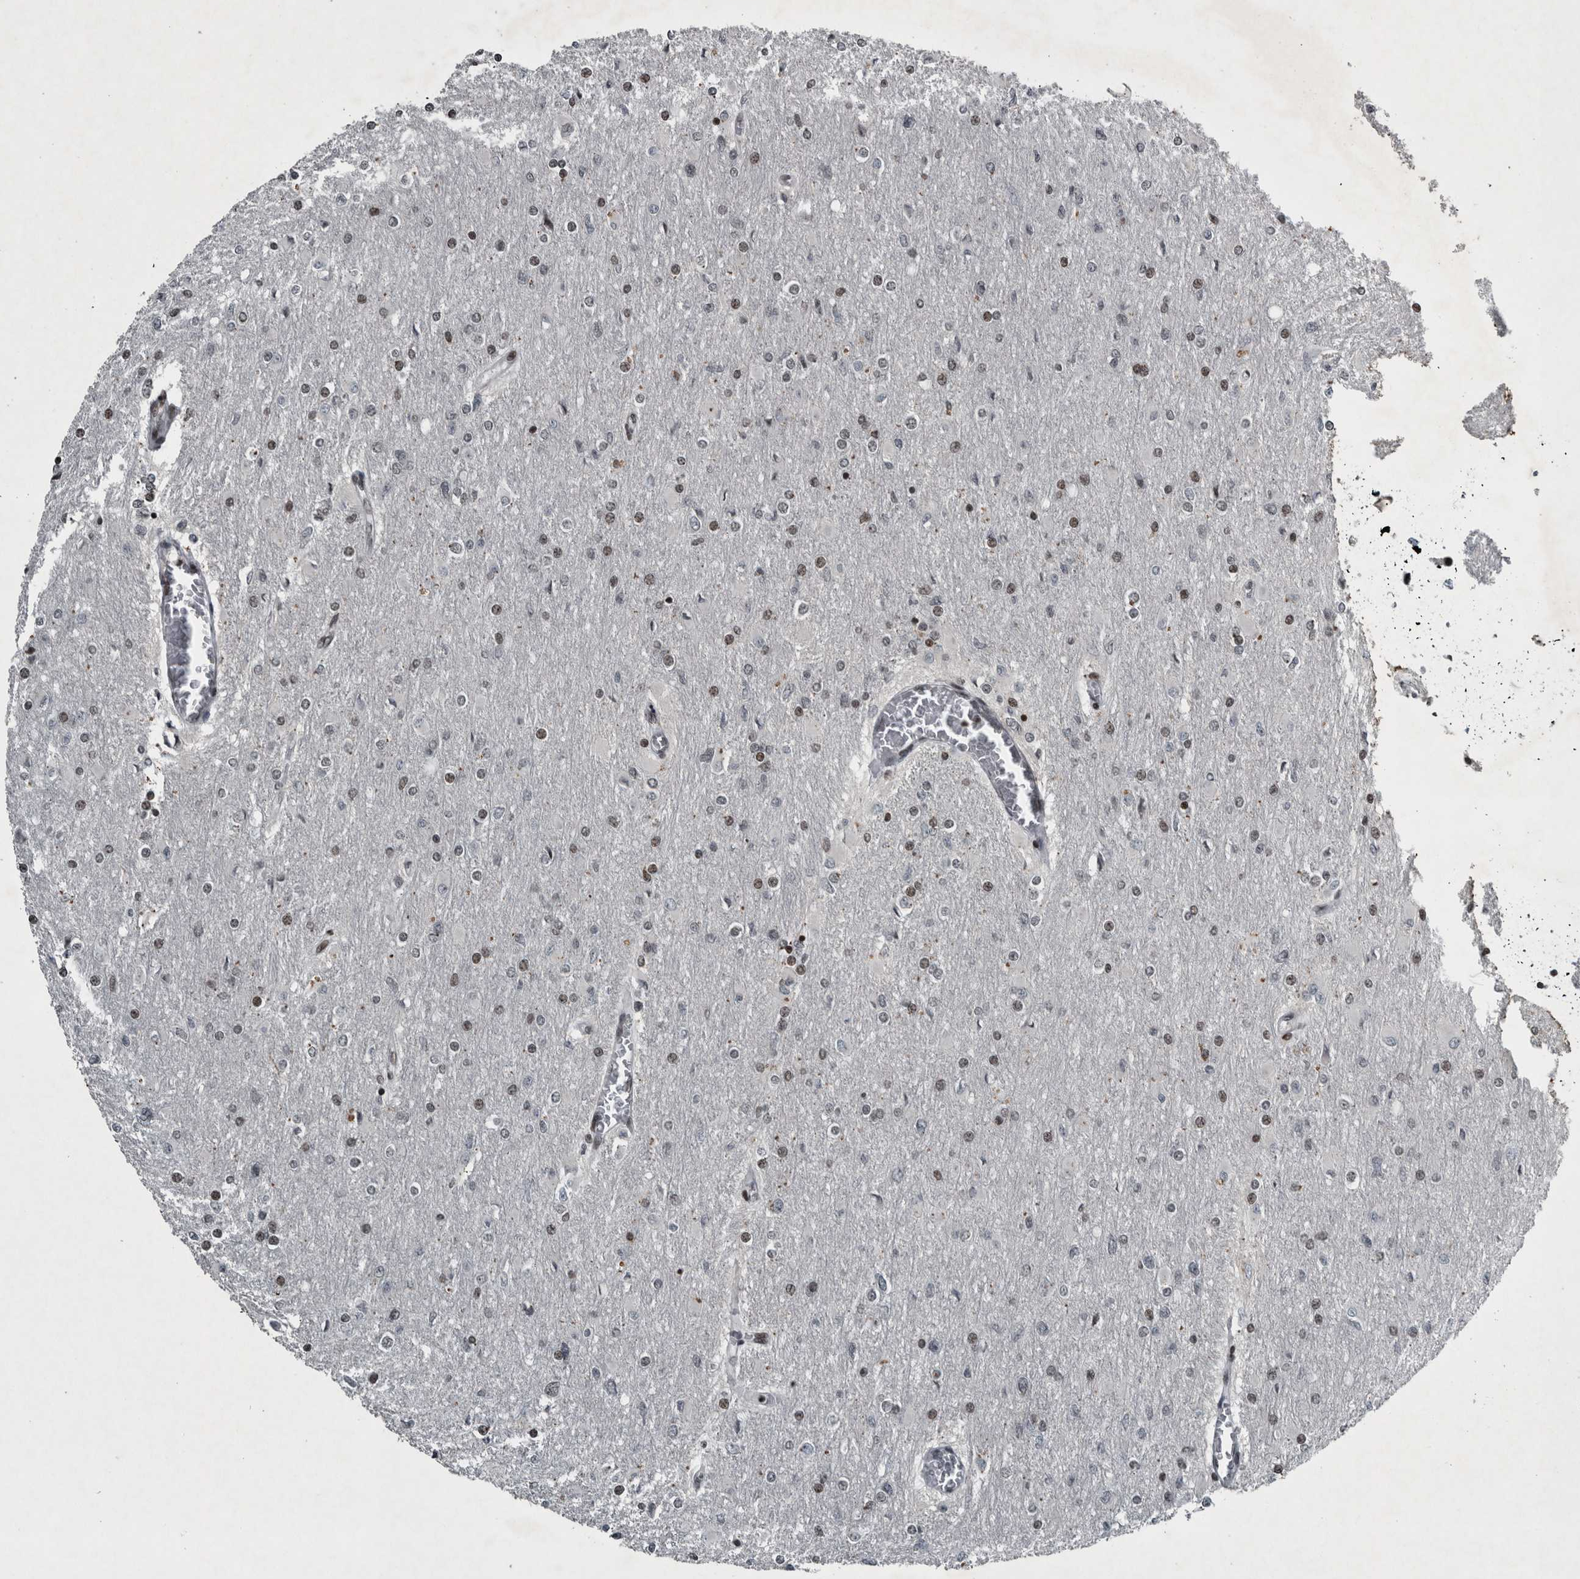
{"staining": {"intensity": "weak", "quantity": "25%-75%", "location": "nuclear"}, "tissue": "glioma", "cell_type": "Tumor cells", "image_type": "cancer", "snomed": [{"axis": "morphology", "description": "Glioma, malignant, High grade"}, {"axis": "topography", "description": "Cerebral cortex"}], "caption": "A micrograph showing weak nuclear staining in approximately 25%-75% of tumor cells in glioma, as visualized by brown immunohistochemical staining.", "gene": "UNC50", "patient": {"sex": "female", "age": 36}}